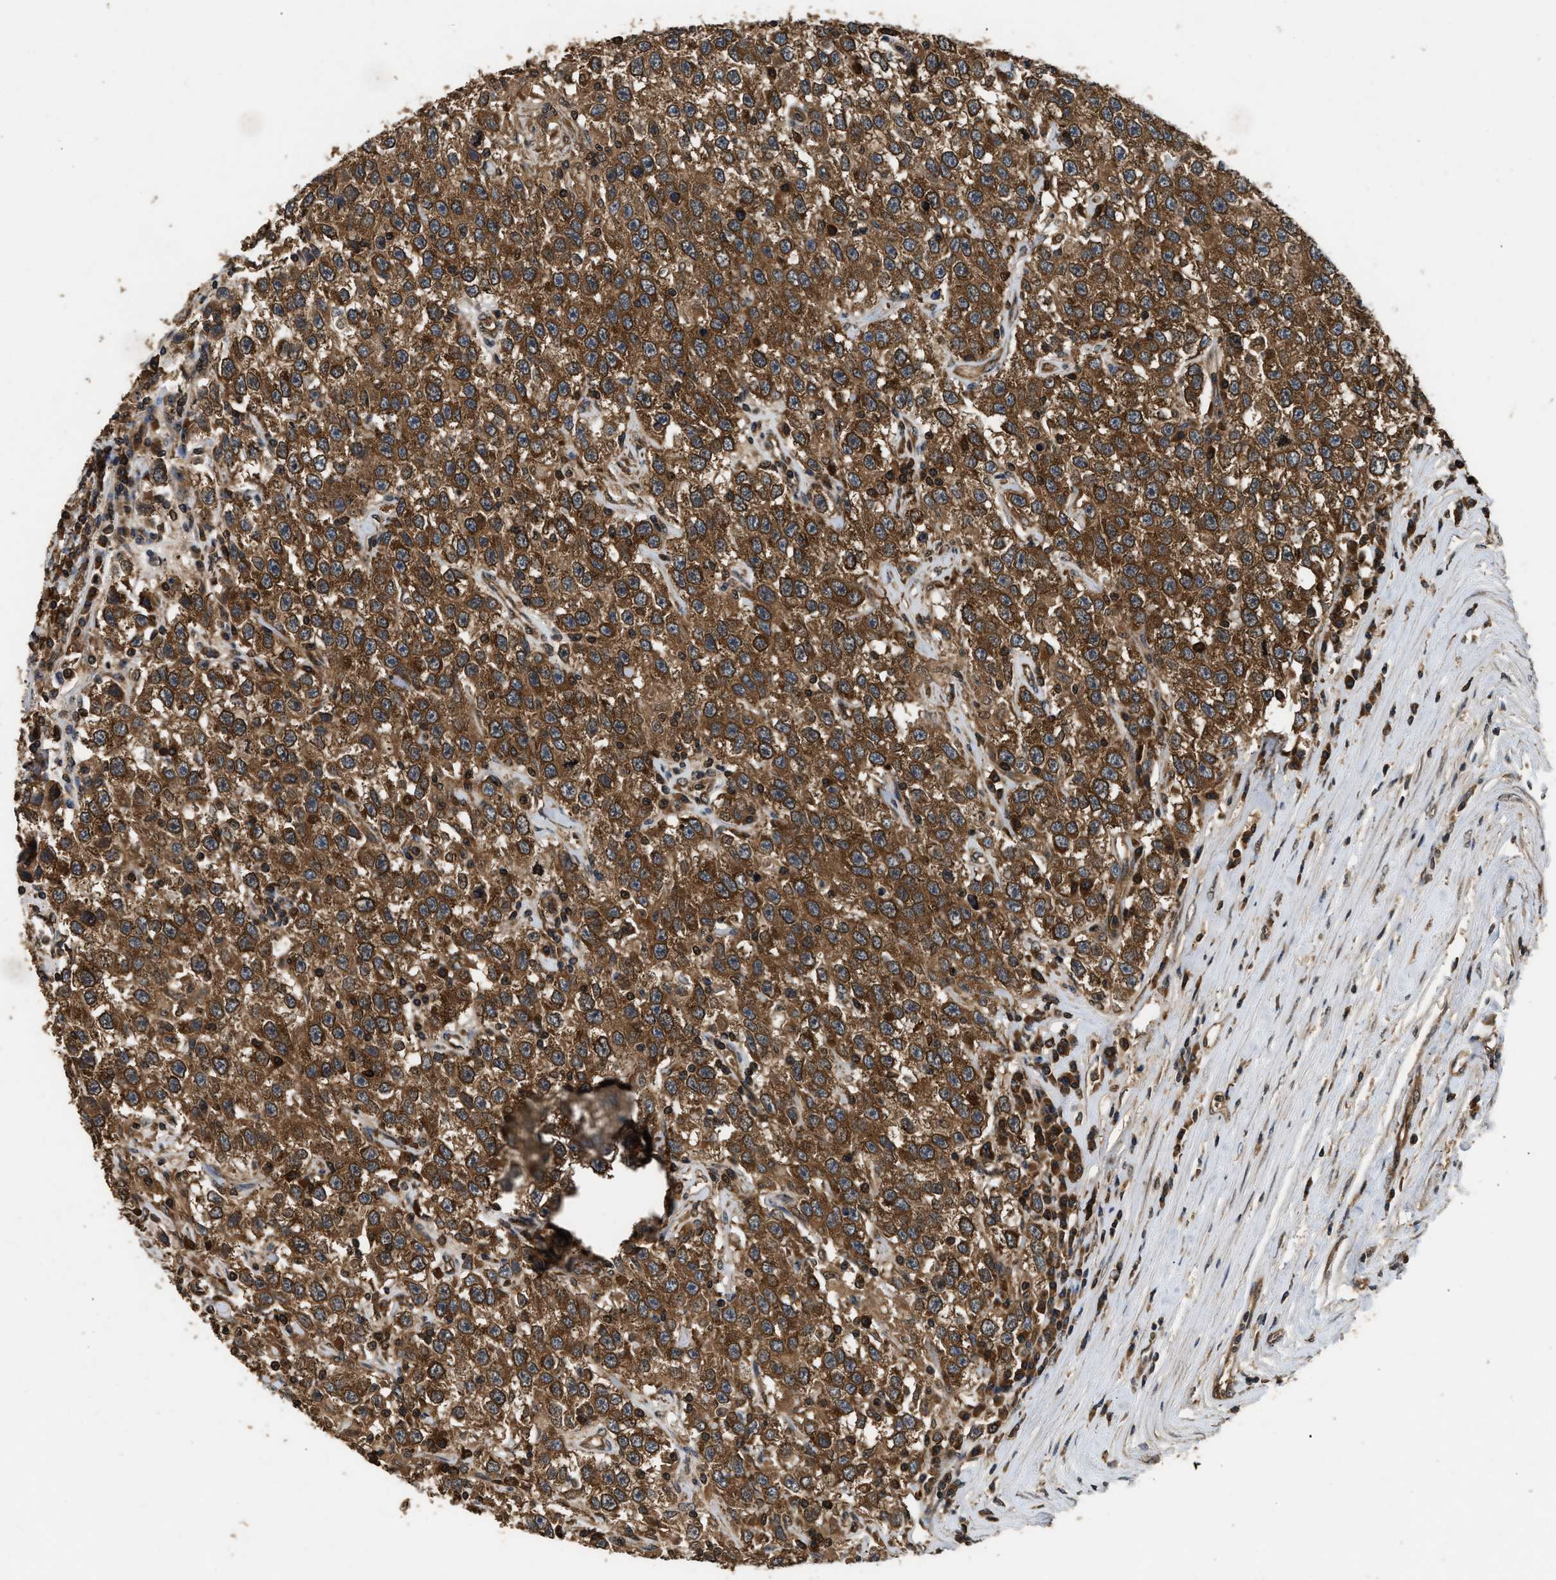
{"staining": {"intensity": "strong", "quantity": ">75%", "location": "cytoplasmic/membranous"}, "tissue": "testis cancer", "cell_type": "Tumor cells", "image_type": "cancer", "snomed": [{"axis": "morphology", "description": "Seminoma, NOS"}, {"axis": "topography", "description": "Testis"}], "caption": "Human testis cancer (seminoma) stained with a brown dye displays strong cytoplasmic/membranous positive staining in about >75% of tumor cells.", "gene": "DNAJC2", "patient": {"sex": "male", "age": 41}}